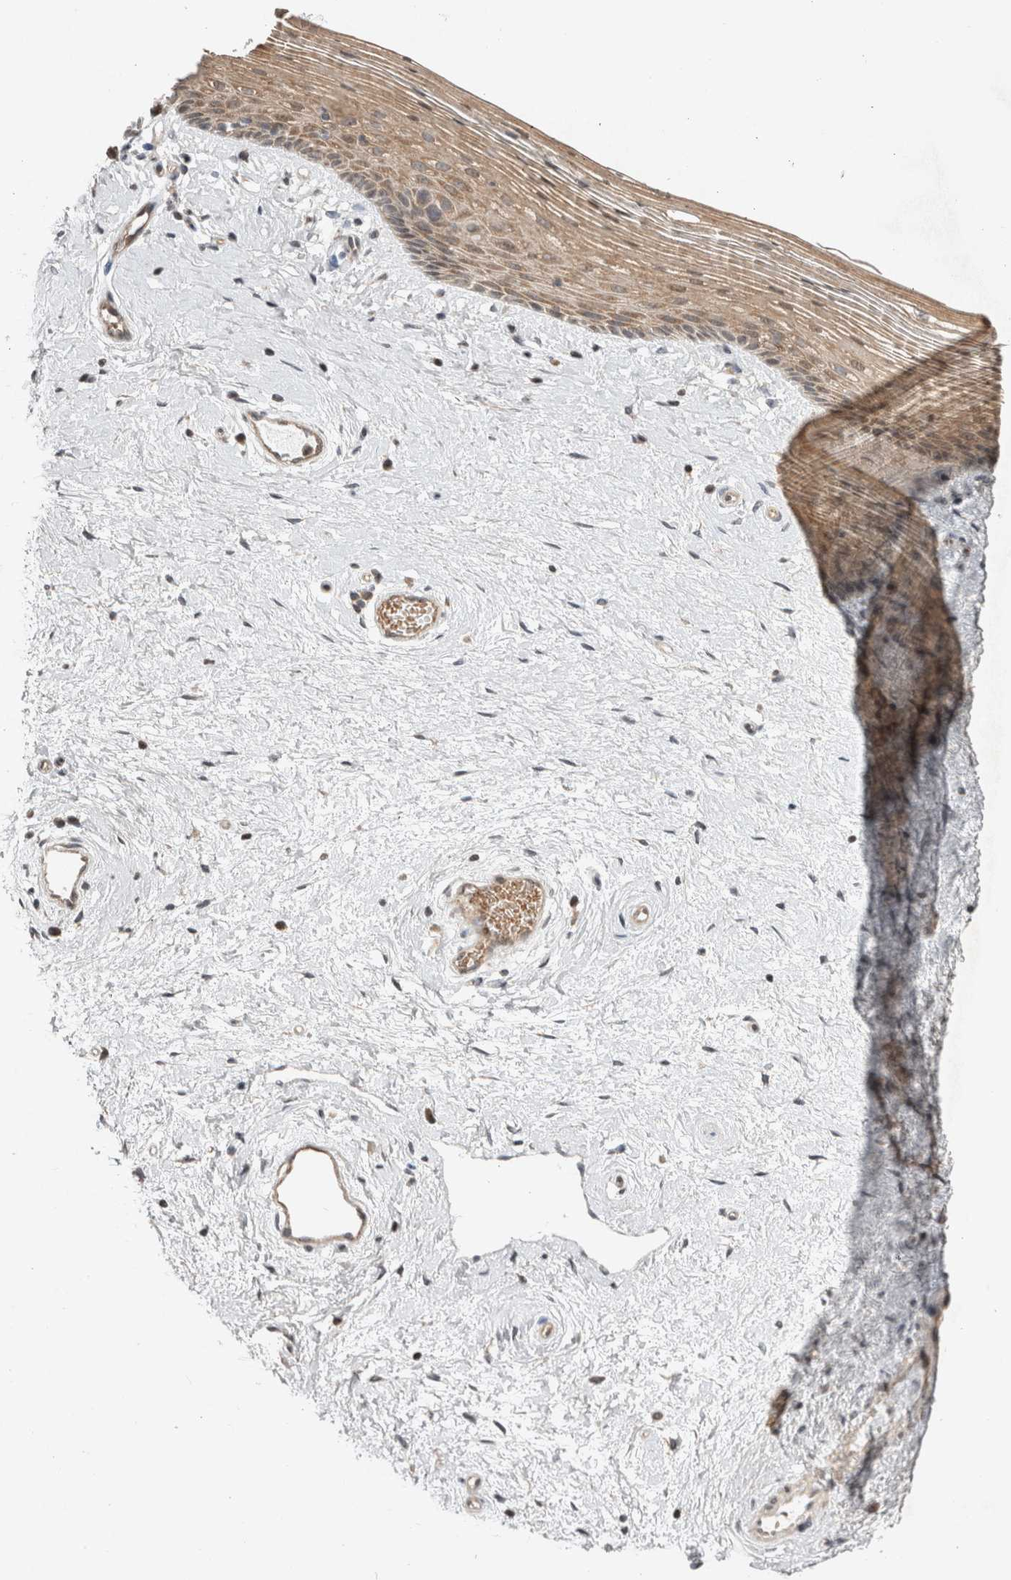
{"staining": {"intensity": "moderate", "quantity": ">75%", "location": "cytoplasmic/membranous"}, "tissue": "vagina", "cell_type": "Squamous epithelial cells", "image_type": "normal", "snomed": [{"axis": "morphology", "description": "Normal tissue, NOS"}, {"axis": "topography", "description": "Vagina"}], "caption": "An IHC photomicrograph of benign tissue is shown. Protein staining in brown shows moderate cytoplasmic/membranous positivity in vagina within squamous epithelial cells. (DAB (3,3'-diaminobenzidine) IHC with brightfield microscopy, high magnification).", "gene": "EIF2AK1", "patient": {"sex": "female", "age": 46}}